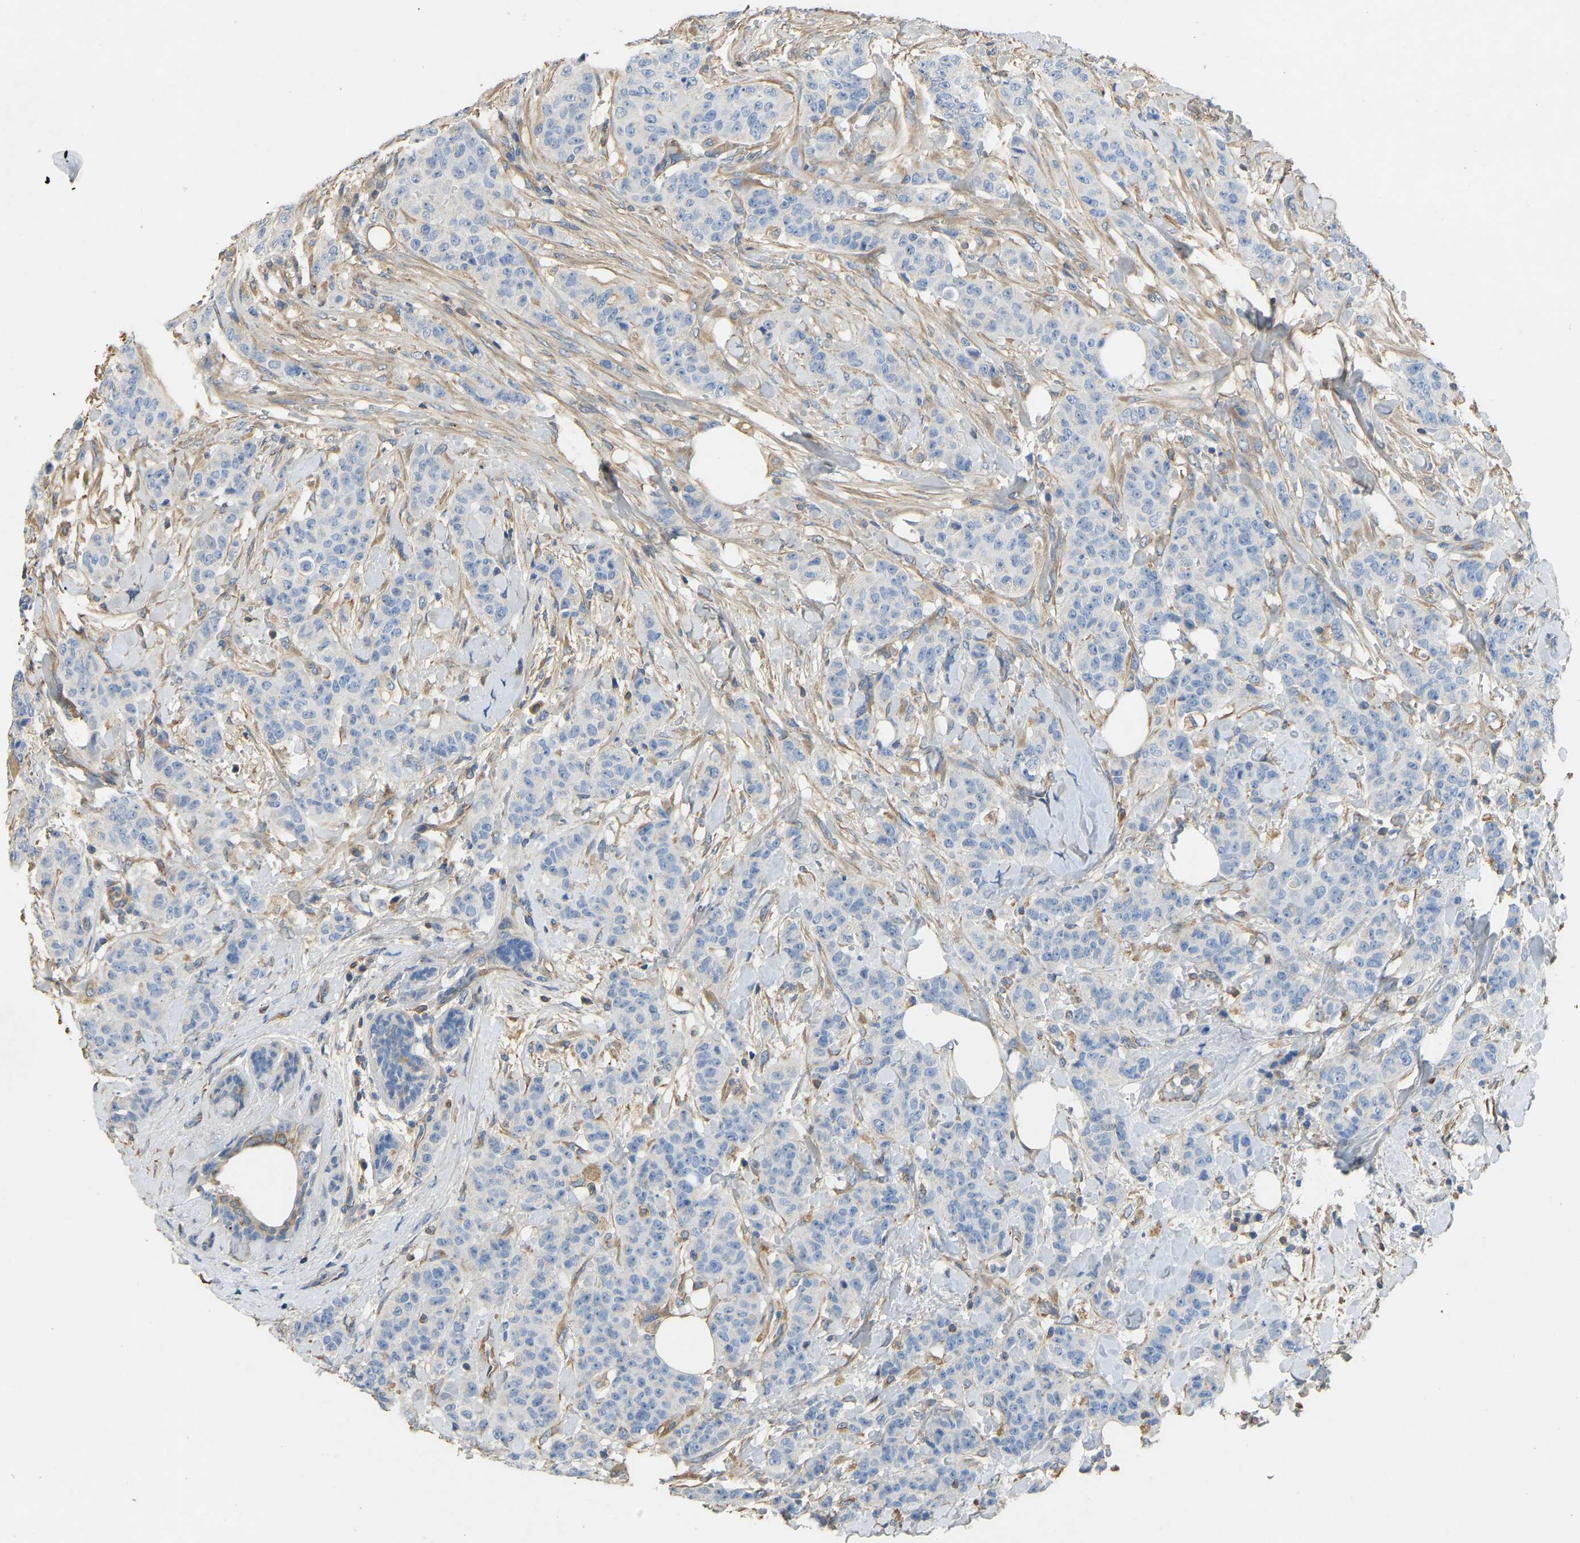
{"staining": {"intensity": "negative", "quantity": "none", "location": "none"}, "tissue": "breast cancer", "cell_type": "Tumor cells", "image_type": "cancer", "snomed": [{"axis": "morphology", "description": "Normal tissue, NOS"}, {"axis": "morphology", "description": "Duct carcinoma"}, {"axis": "topography", "description": "Breast"}], "caption": "Tumor cells show no significant protein staining in invasive ductal carcinoma (breast).", "gene": "TECTA", "patient": {"sex": "female", "age": 40}}